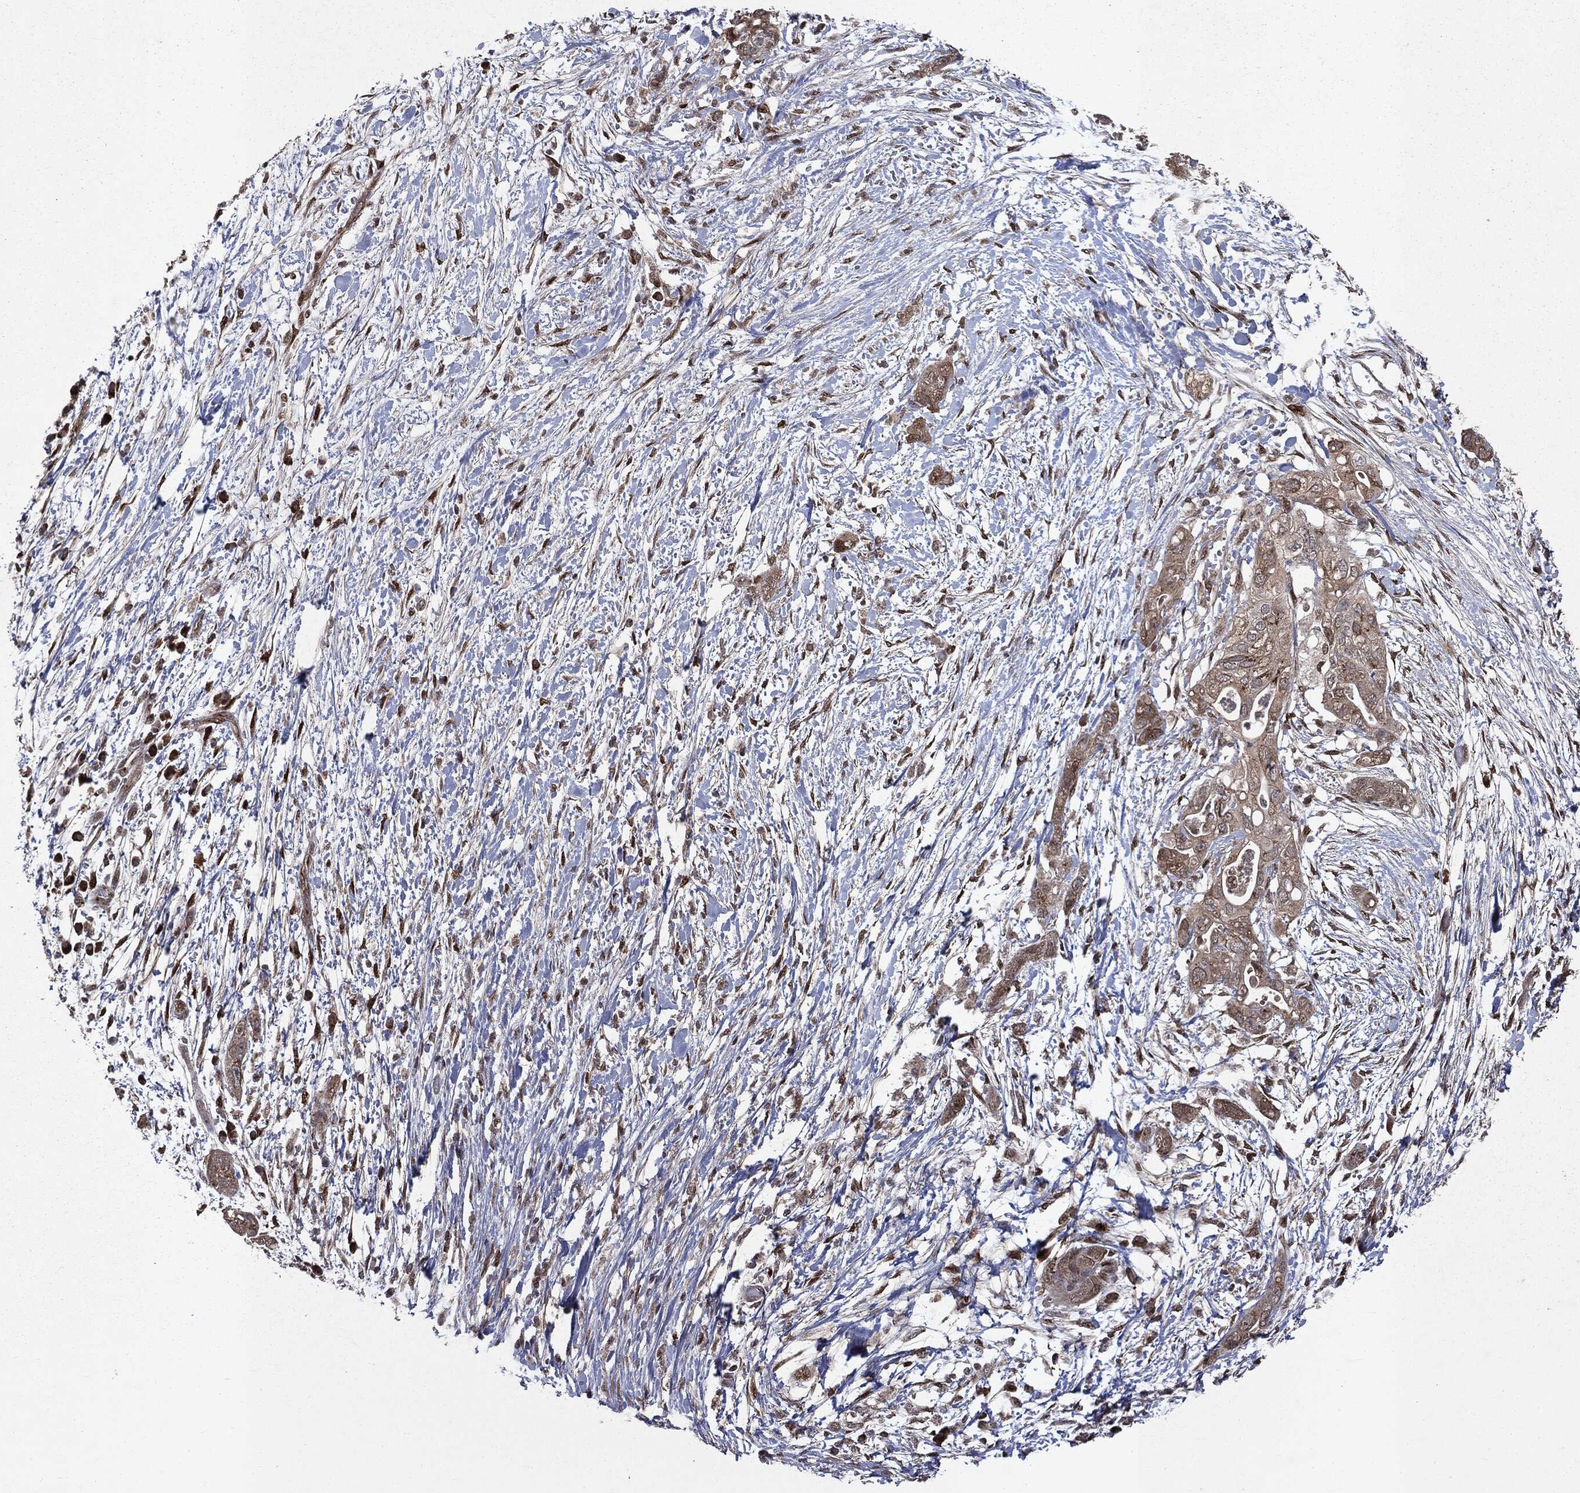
{"staining": {"intensity": "moderate", "quantity": ">75%", "location": "cytoplasmic/membranous"}, "tissue": "pancreatic cancer", "cell_type": "Tumor cells", "image_type": "cancer", "snomed": [{"axis": "morphology", "description": "Adenocarcinoma, NOS"}, {"axis": "topography", "description": "Pancreas"}], "caption": "Pancreatic cancer (adenocarcinoma) stained for a protein (brown) demonstrates moderate cytoplasmic/membranous positive expression in about >75% of tumor cells.", "gene": "PLPPR2", "patient": {"sex": "female", "age": 72}}